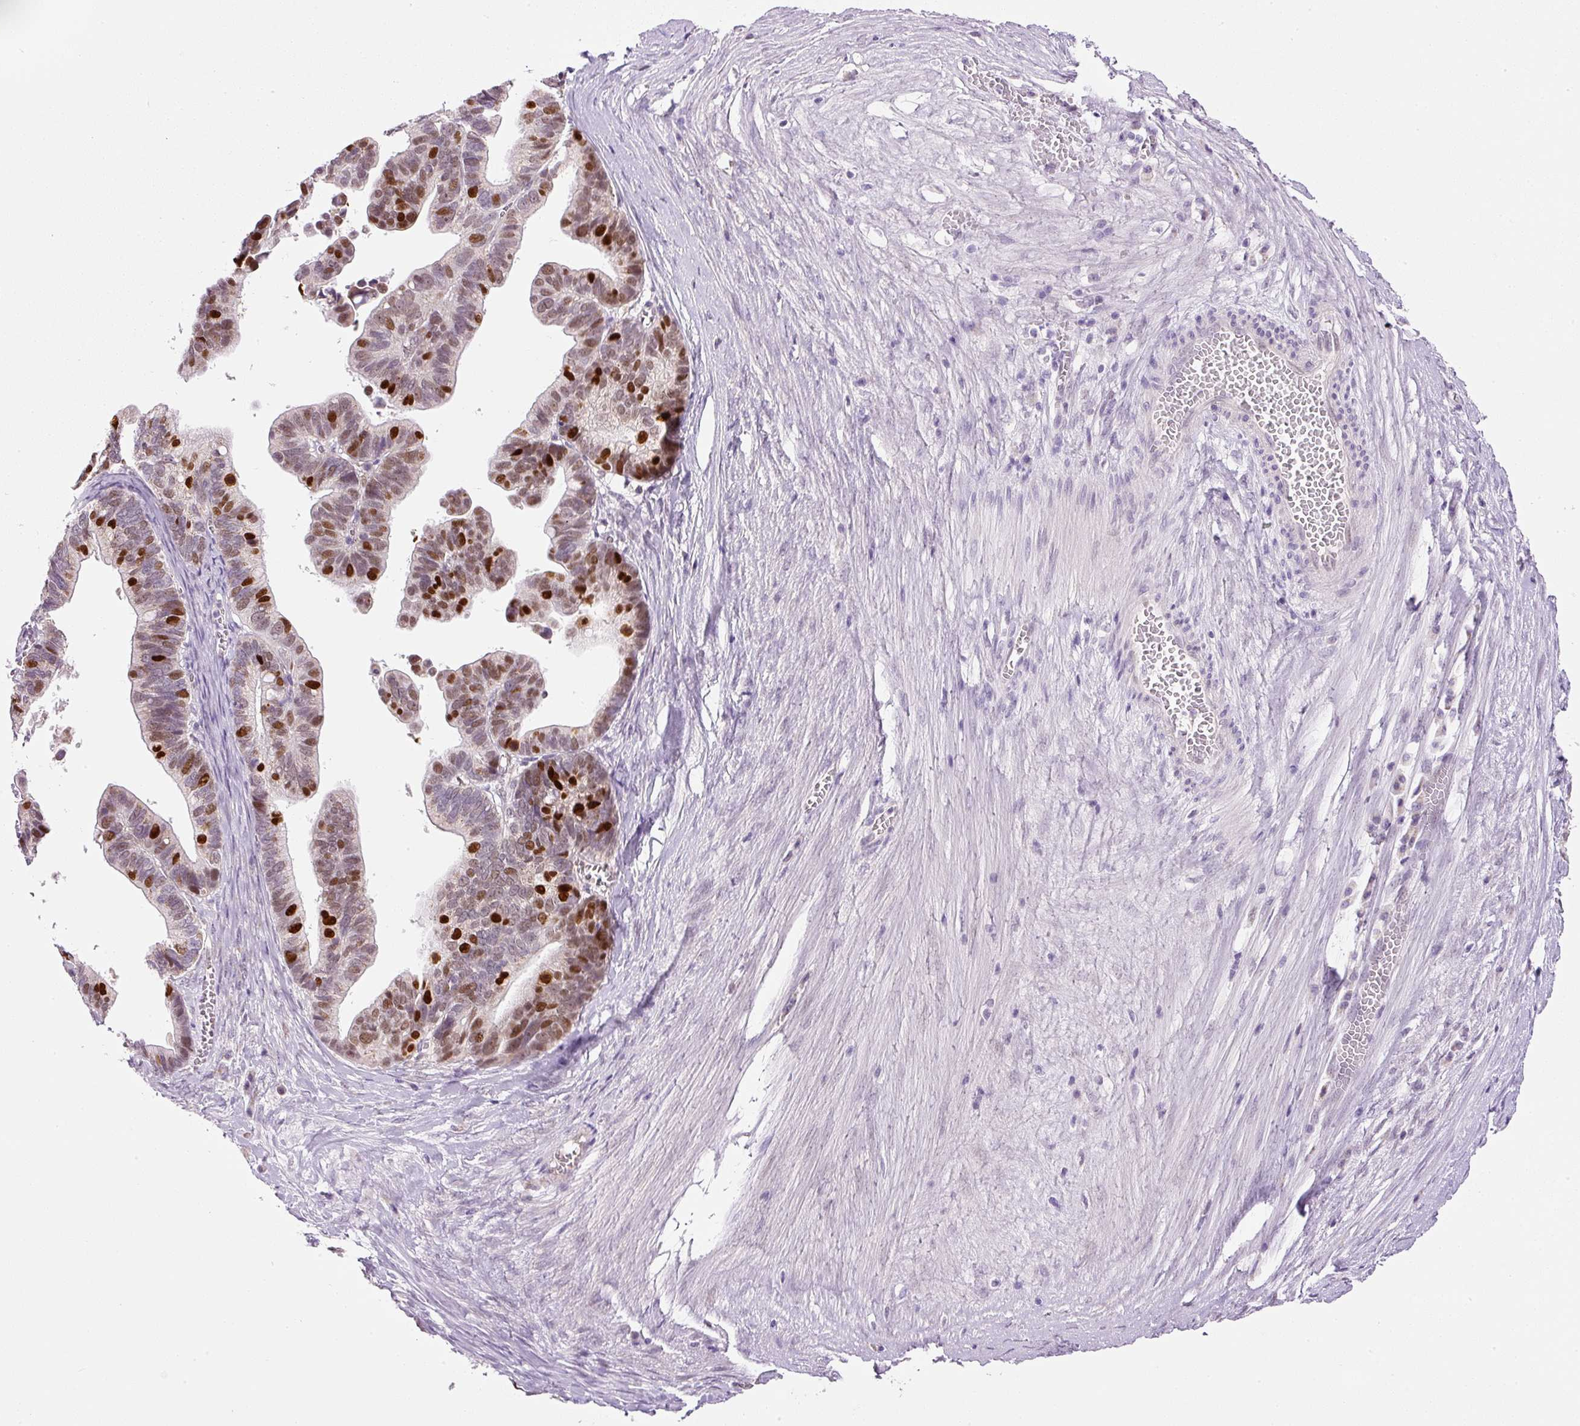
{"staining": {"intensity": "moderate", "quantity": "25%-75%", "location": "cytoplasmic/membranous,nuclear"}, "tissue": "ovarian cancer", "cell_type": "Tumor cells", "image_type": "cancer", "snomed": [{"axis": "morphology", "description": "Cystadenocarcinoma, serous, NOS"}, {"axis": "topography", "description": "Ovary"}], "caption": "Brown immunohistochemical staining in human serous cystadenocarcinoma (ovarian) reveals moderate cytoplasmic/membranous and nuclear positivity in approximately 25%-75% of tumor cells.", "gene": "KPNA2", "patient": {"sex": "female", "age": 56}}